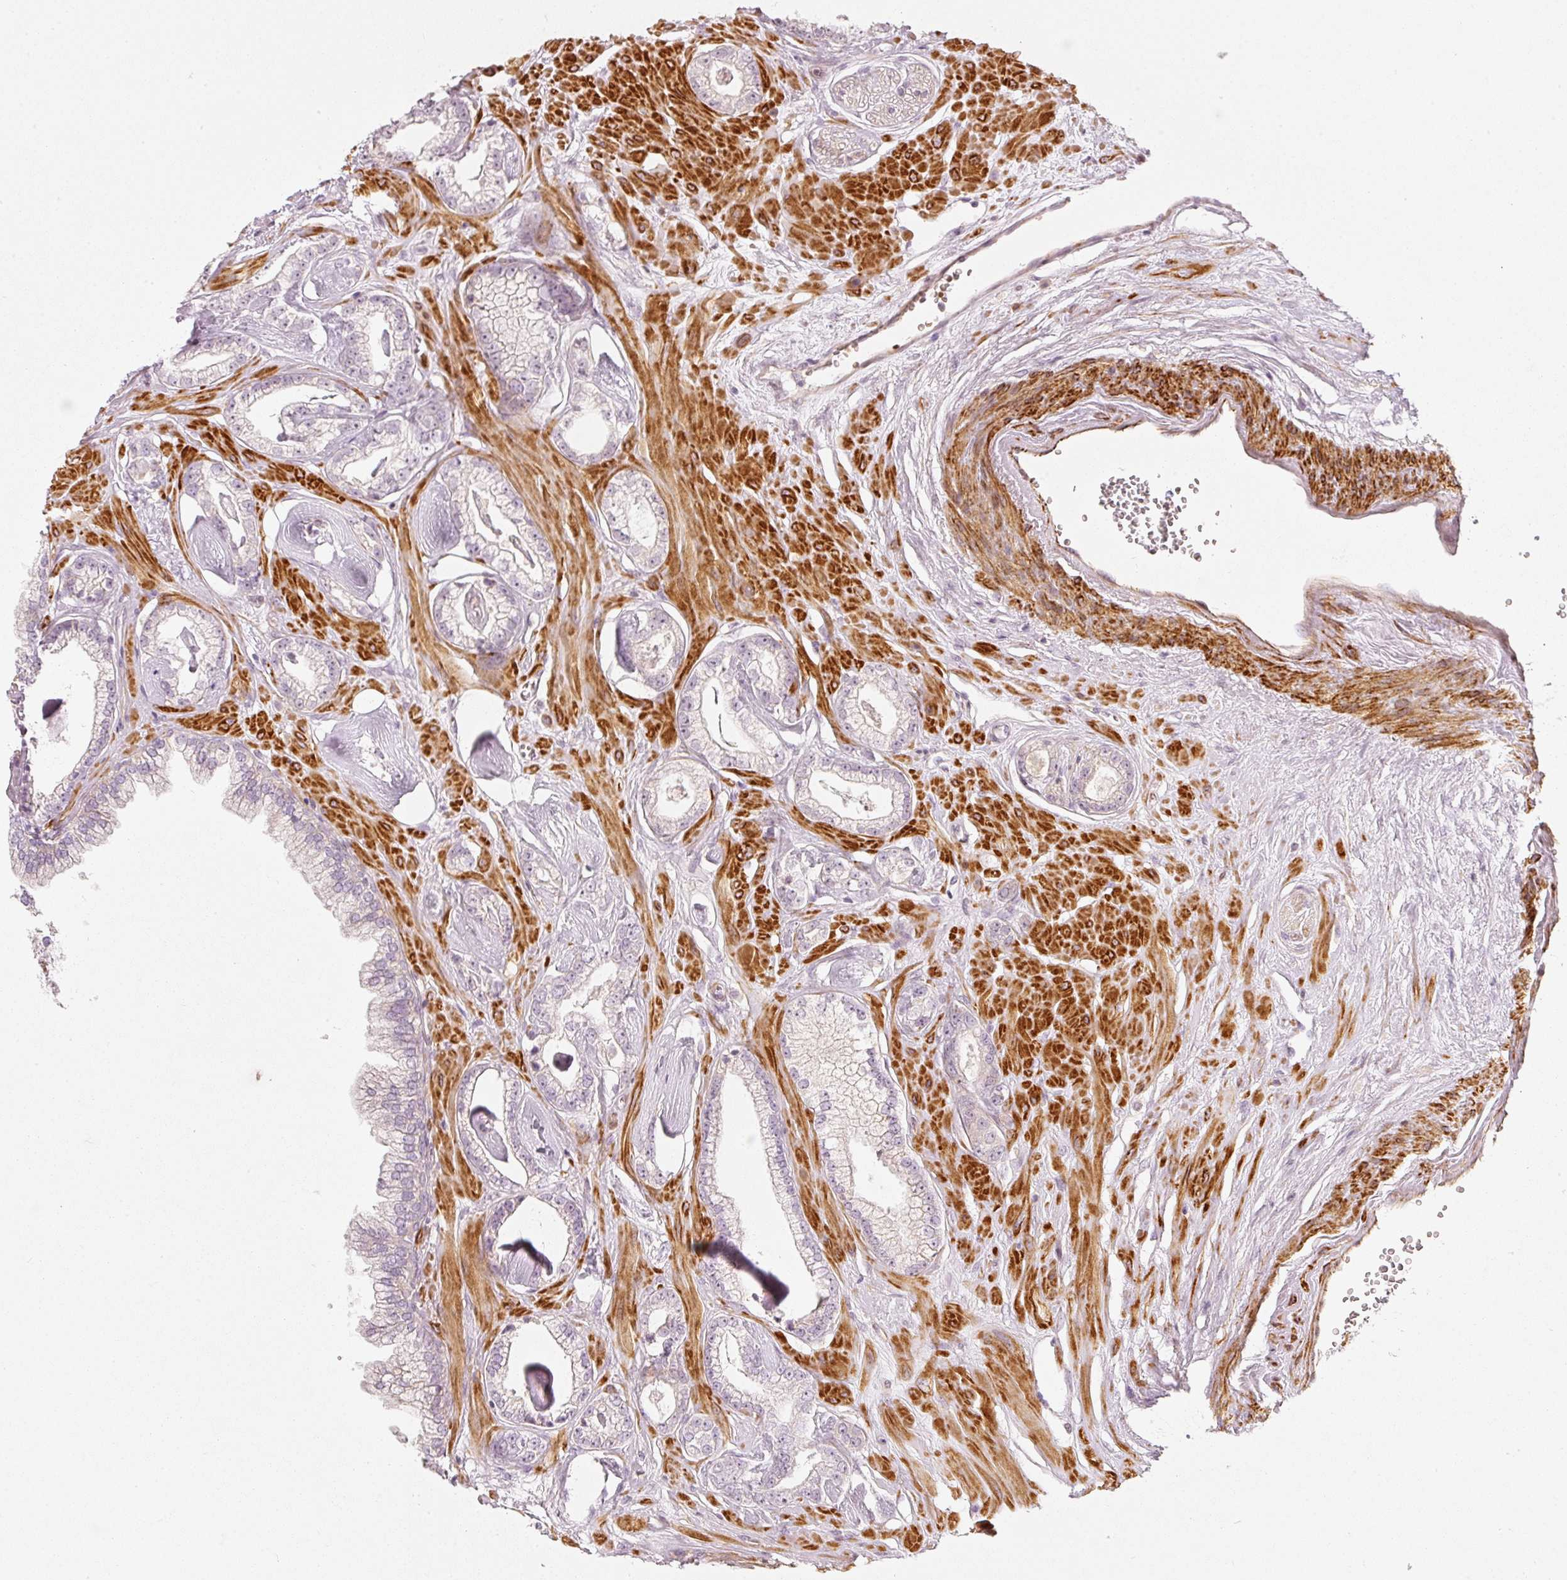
{"staining": {"intensity": "negative", "quantity": "none", "location": "none"}, "tissue": "prostate cancer", "cell_type": "Tumor cells", "image_type": "cancer", "snomed": [{"axis": "morphology", "description": "Adenocarcinoma, Low grade"}, {"axis": "topography", "description": "Prostate"}], "caption": "This is an immunohistochemistry histopathology image of human low-grade adenocarcinoma (prostate). There is no staining in tumor cells.", "gene": "KCNQ1", "patient": {"sex": "male", "age": 60}}